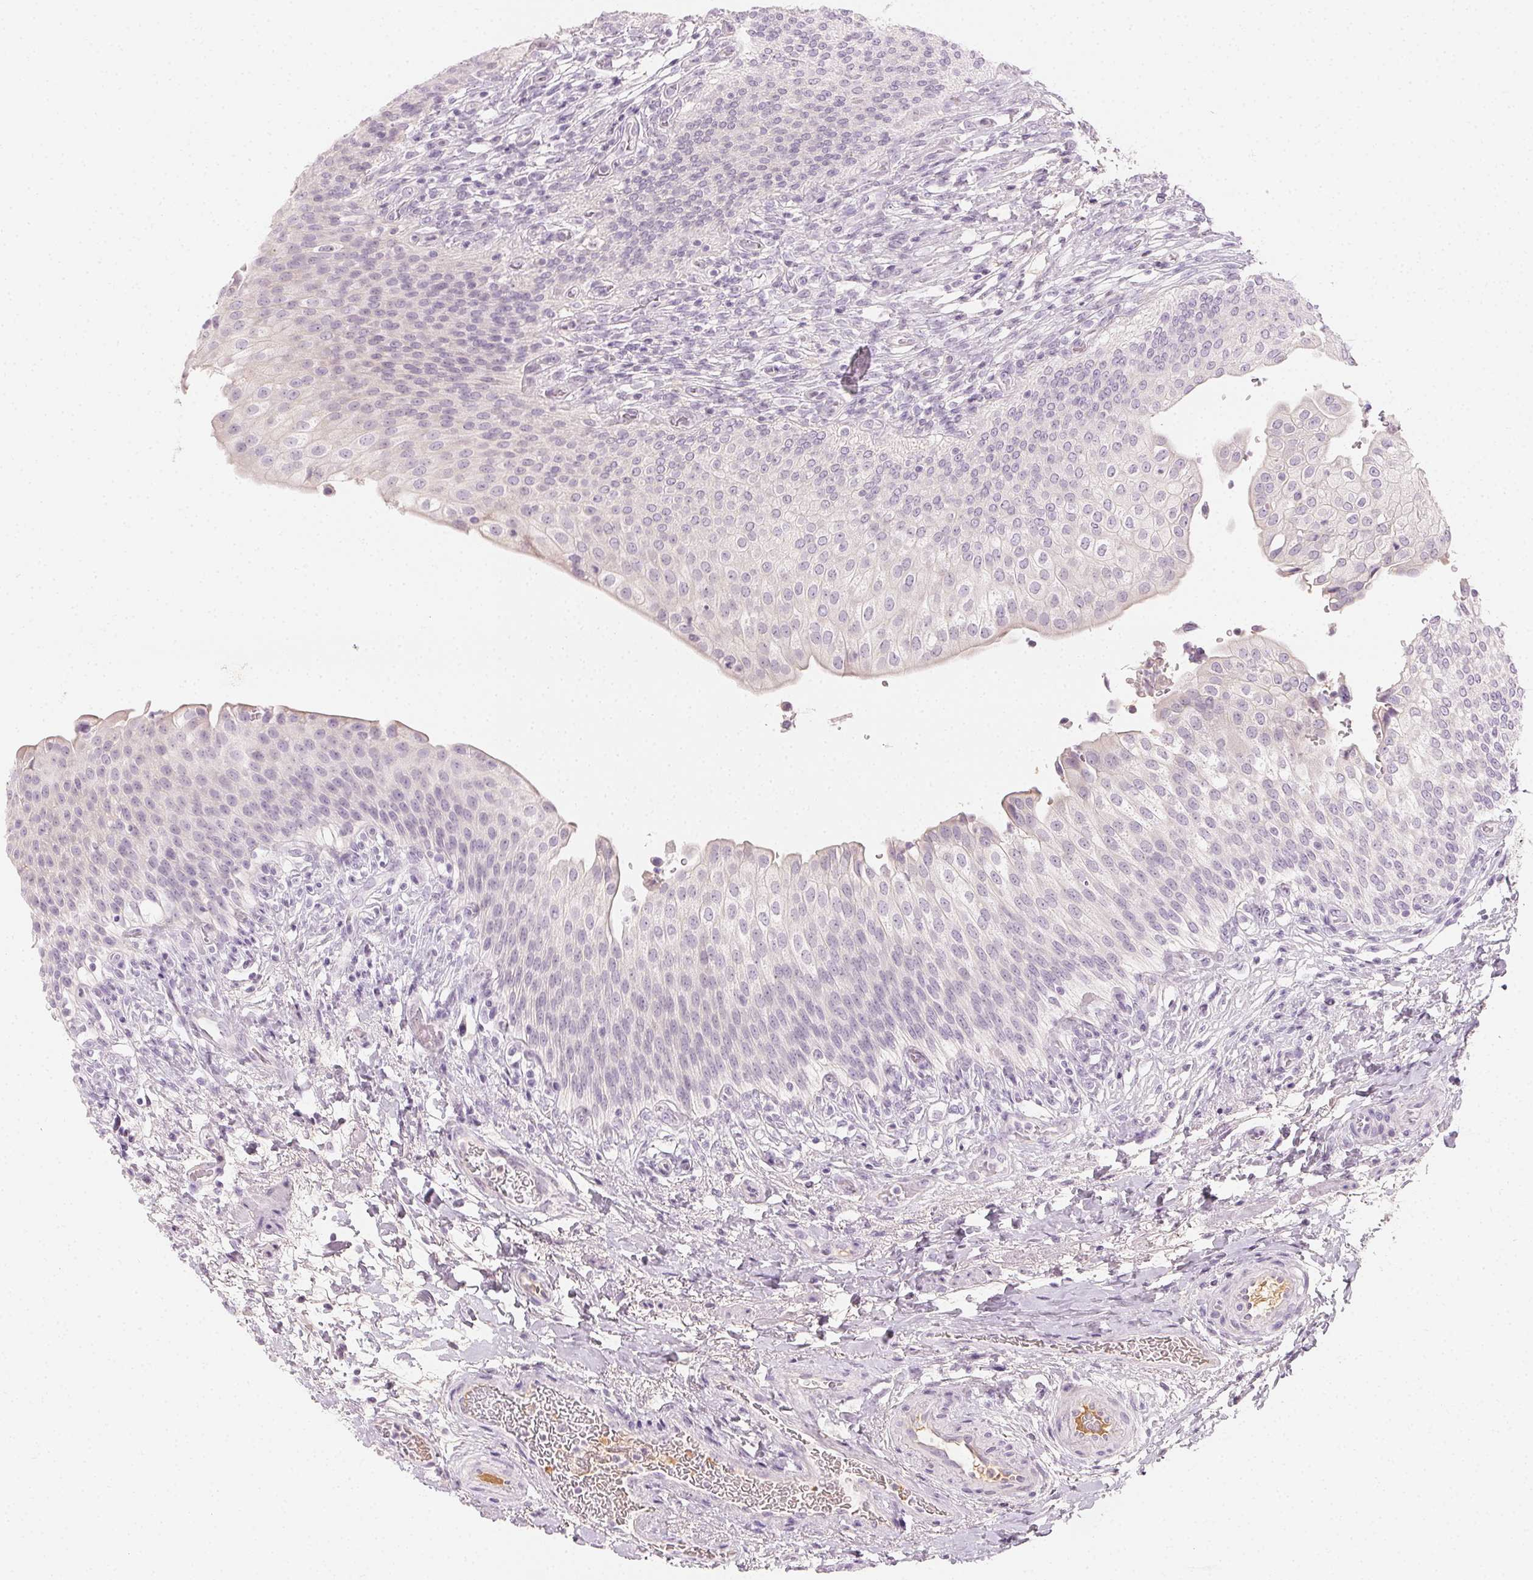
{"staining": {"intensity": "negative", "quantity": "none", "location": "none"}, "tissue": "urinary bladder", "cell_type": "Urothelial cells", "image_type": "normal", "snomed": [{"axis": "morphology", "description": "Normal tissue, NOS"}, {"axis": "topography", "description": "Urinary bladder"}, {"axis": "topography", "description": "Peripheral nerve tissue"}], "caption": "Urinary bladder was stained to show a protein in brown. There is no significant expression in urothelial cells. (DAB immunohistochemistry visualized using brightfield microscopy, high magnification).", "gene": "AFM", "patient": {"sex": "female", "age": 60}}